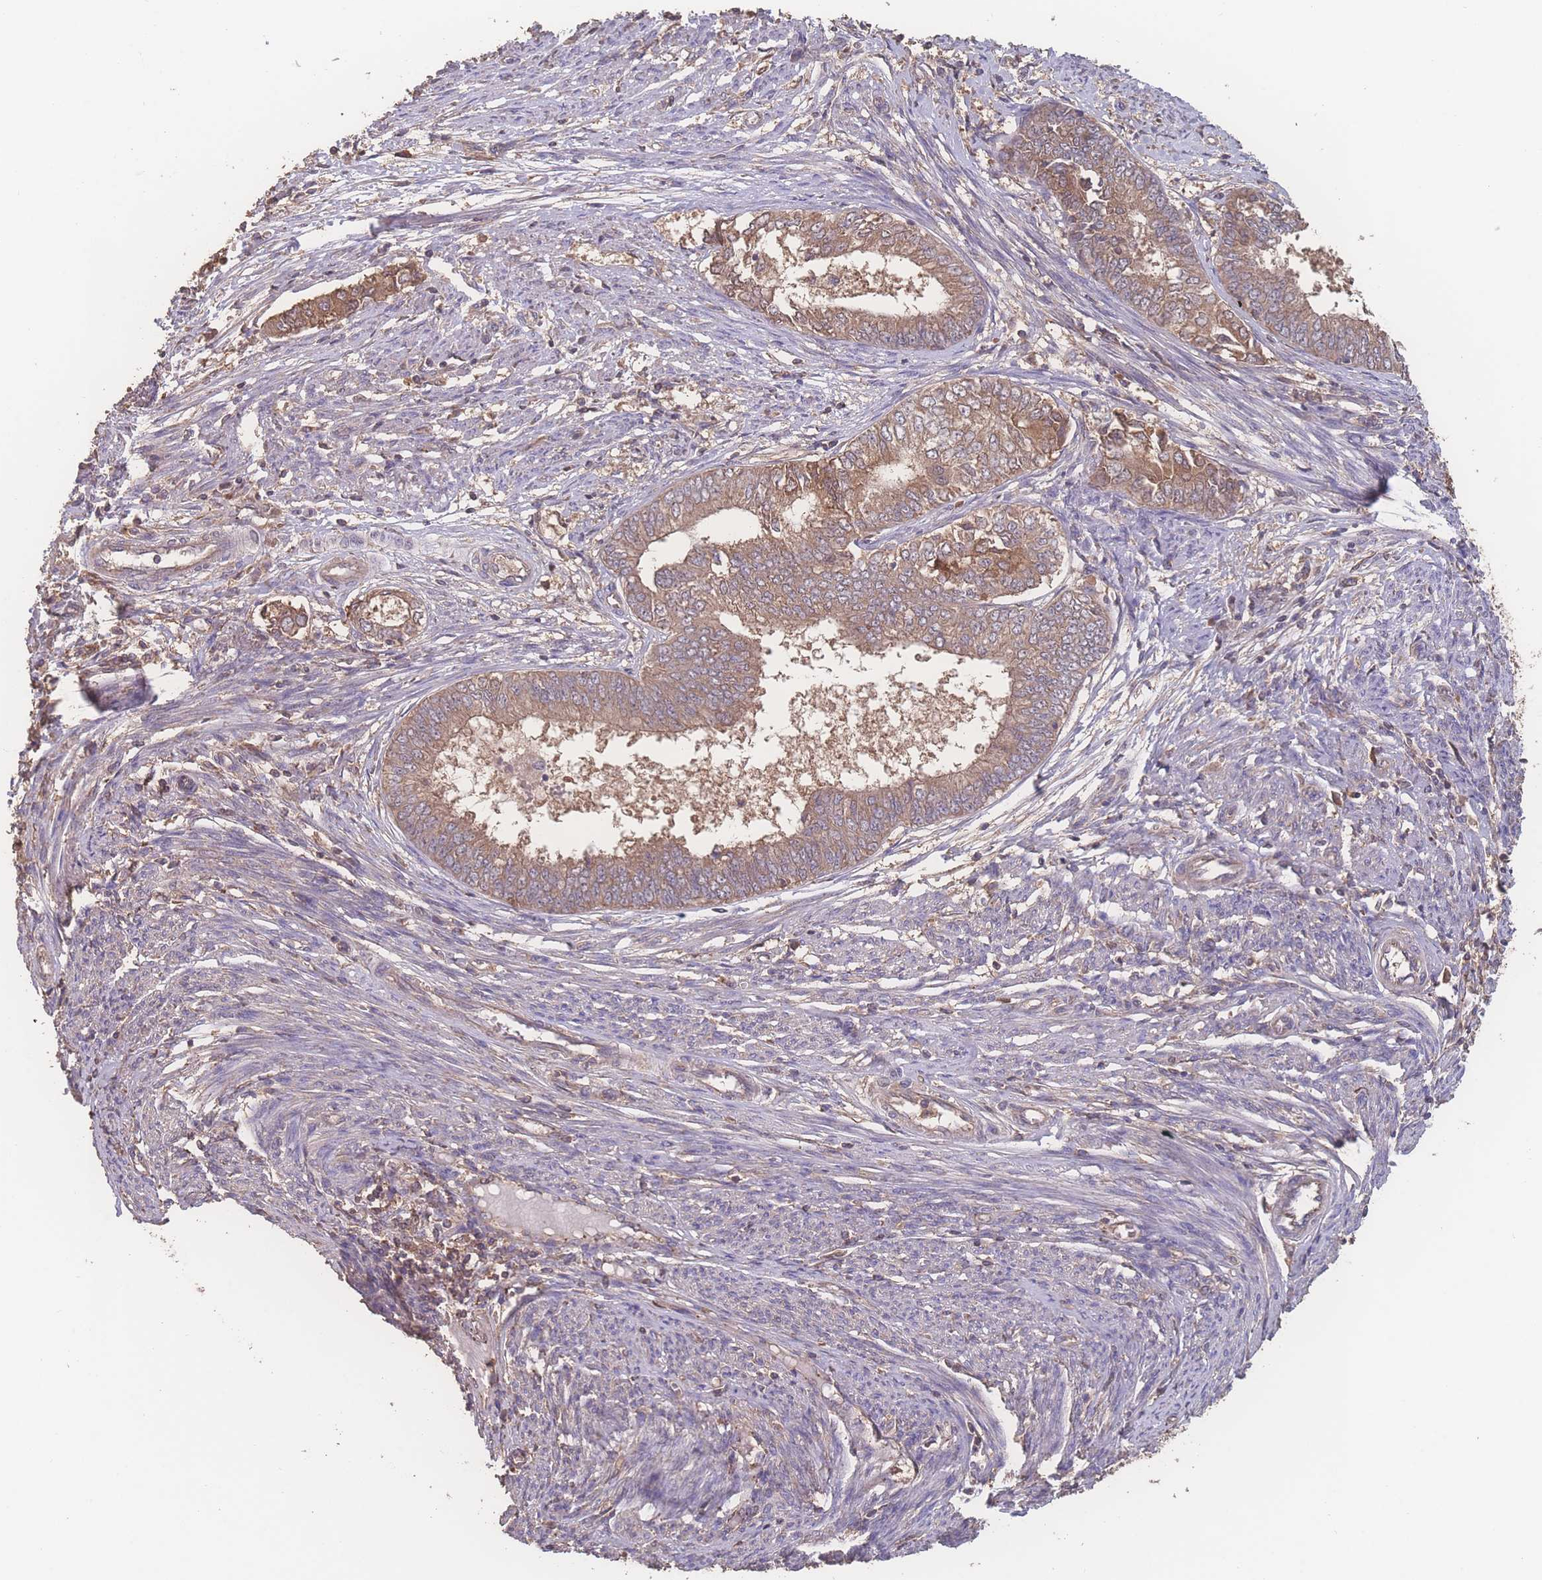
{"staining": {"intensity": "moderate", "quantity": ">75%", "location": "cytoplasmic/membranous"}, "tissue": "endometrial cancer", "cell_type": "Tumor cells", "image_type": "cancer", "snomed": [{"axis": "morphology", "description": "Adenocarcinoma, NOS"}, {"axis": "topography", "description": "Endometrium"}], "caption": "A micrograph of endometrial cancer (adenocarcinoma) stained for a protein shows moderate cytoplasmic/membranous brown staining in tumor cells.", "gene": "ATXN10", "patient": {"sex": "female", "age": 62}}